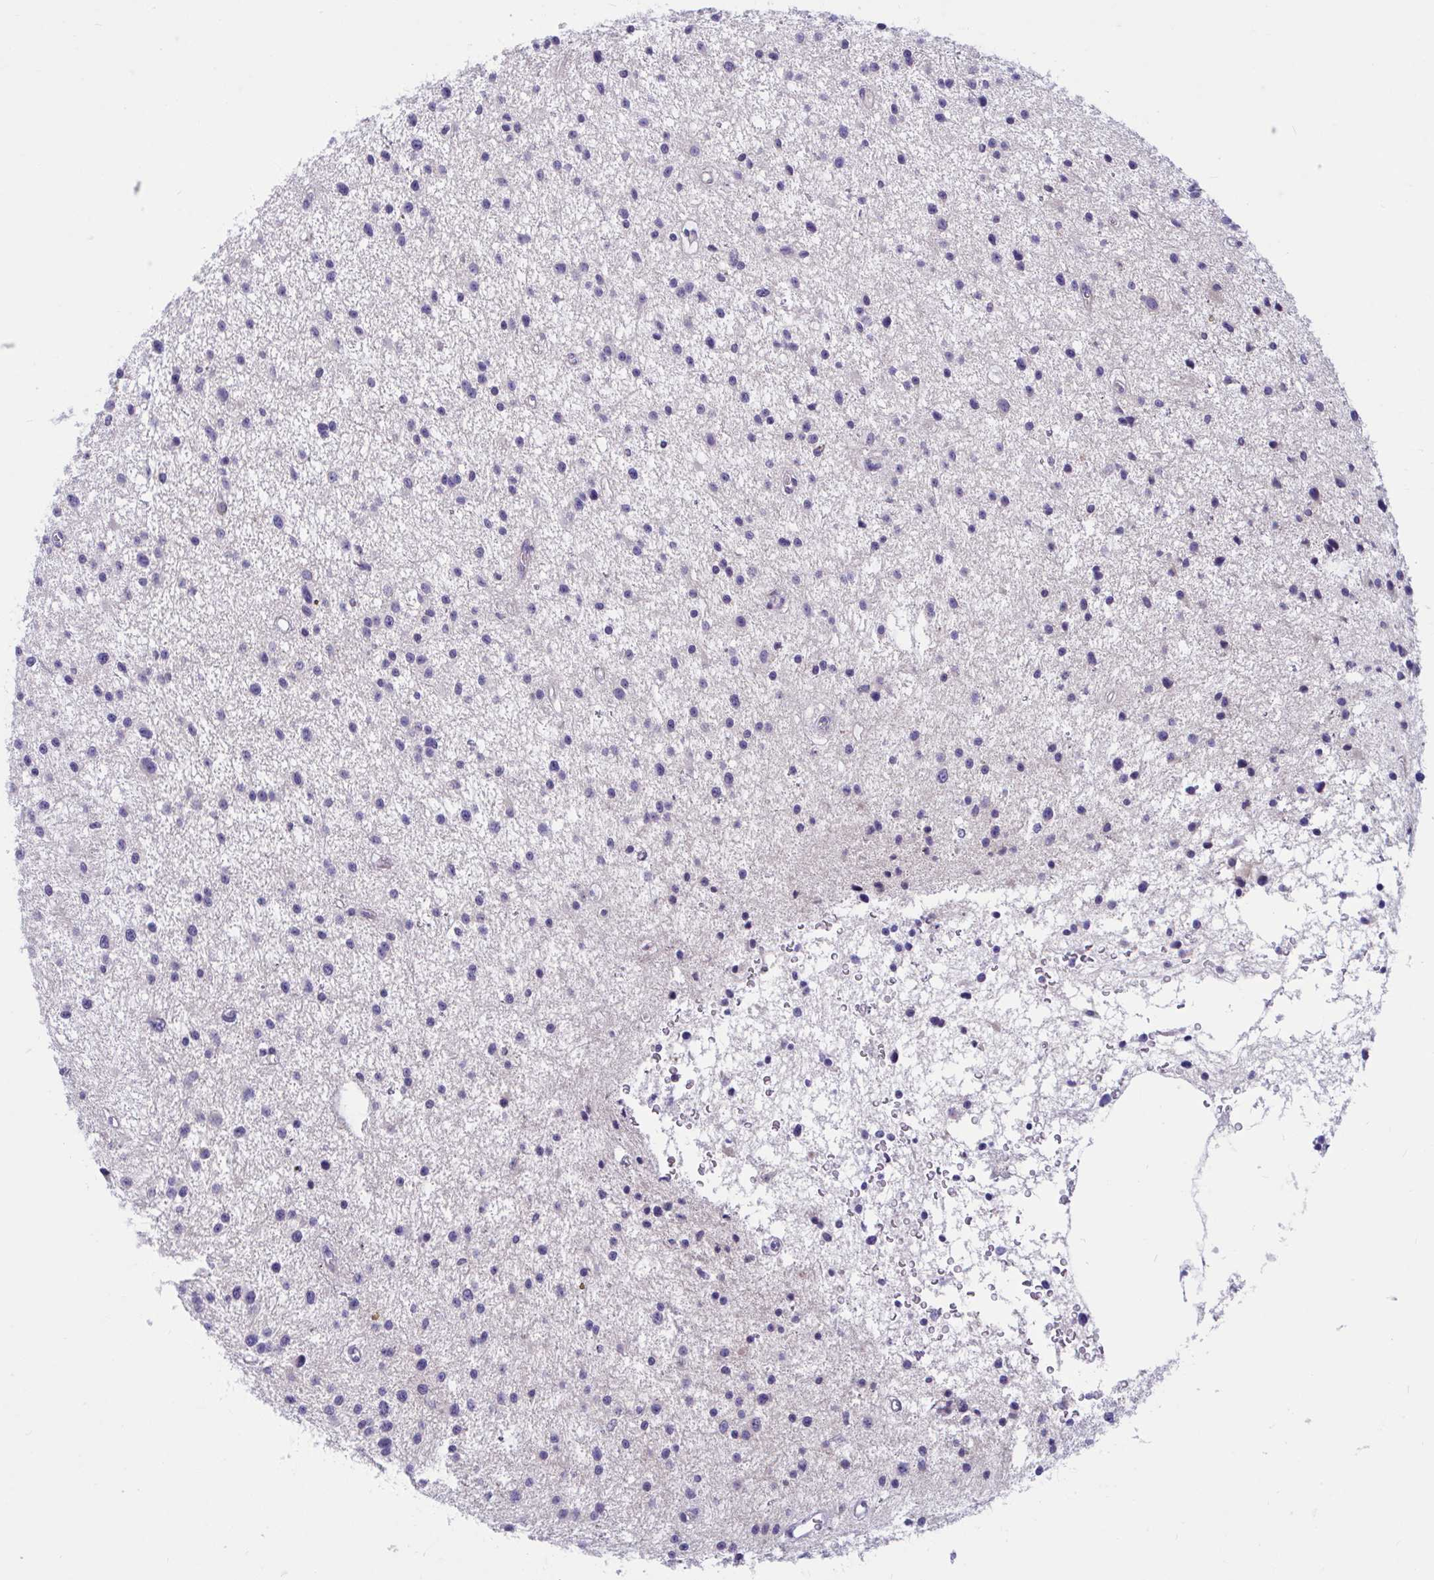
{"staining": {"intensity": "negative", "quantity": "none", "location": "none"}, "tissue": "glioma", "cell_type": "Tumor cells", "image_type": "cancer", "snomed": [{"axis": "morphology", "description": "Glioma, malignant, Low grade"}, {"axis": "topography", "description": "Brain"}], "caption": "Immunohistochemistry (IHC) photomicrograph of neoplastic tissue: human malignant low-grade glioma stained with DAB (3,3'-diaminobenzidine) displays no significant protein expression in tumor cells. (Stains: DAB (3,3'-diaminobenzidine) immunohistochemistry with hematoxylin counter stain, Microscopy: brightfield microscopy at high magnification).", "gene": "WBP1", "patient": {"sex": "male", "age": 43}}